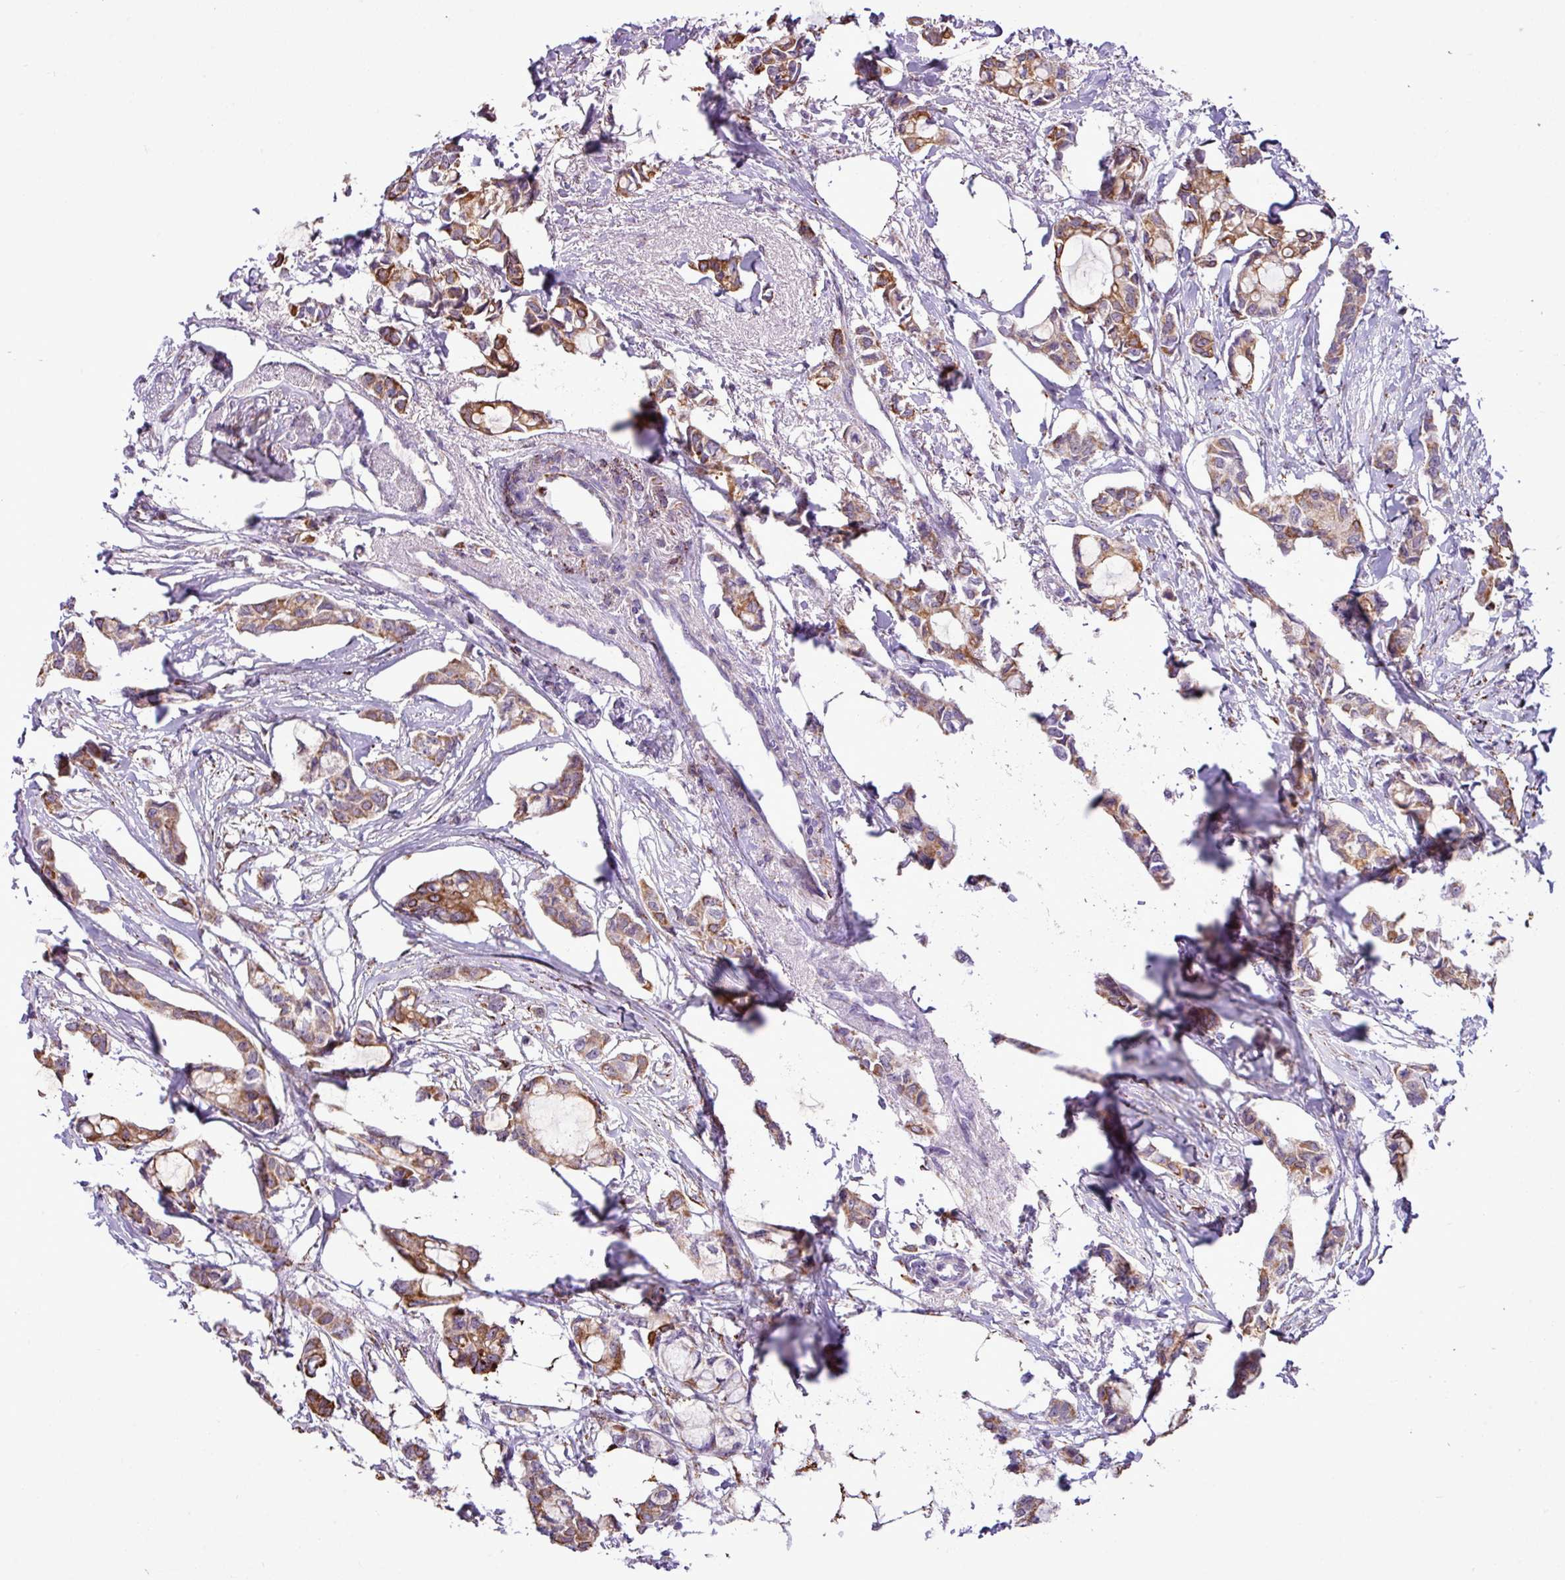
{"staining": {"intensity": "moderate", "quantity": ">75%", "location": "cytoplasmic/membranous"}, "tissue": "breast cancer", "cell_type": "Tumor cells", "image_type": "cancer", "snomed": [{"axis": "morphology", "description": "Duct carcinoma"}, {"axis": "topography", "description": "Breast"}], "caption": "A micrograph showing moderate cytoplasmic/membranous expression in approximately >75% of tumor cells in breast cancer (infiltrating ductal carcinoma), as visualized by brown immunohistochemical staining.", "gene": "SGPP1", "patient": {"sex": "female", "age": 73}}